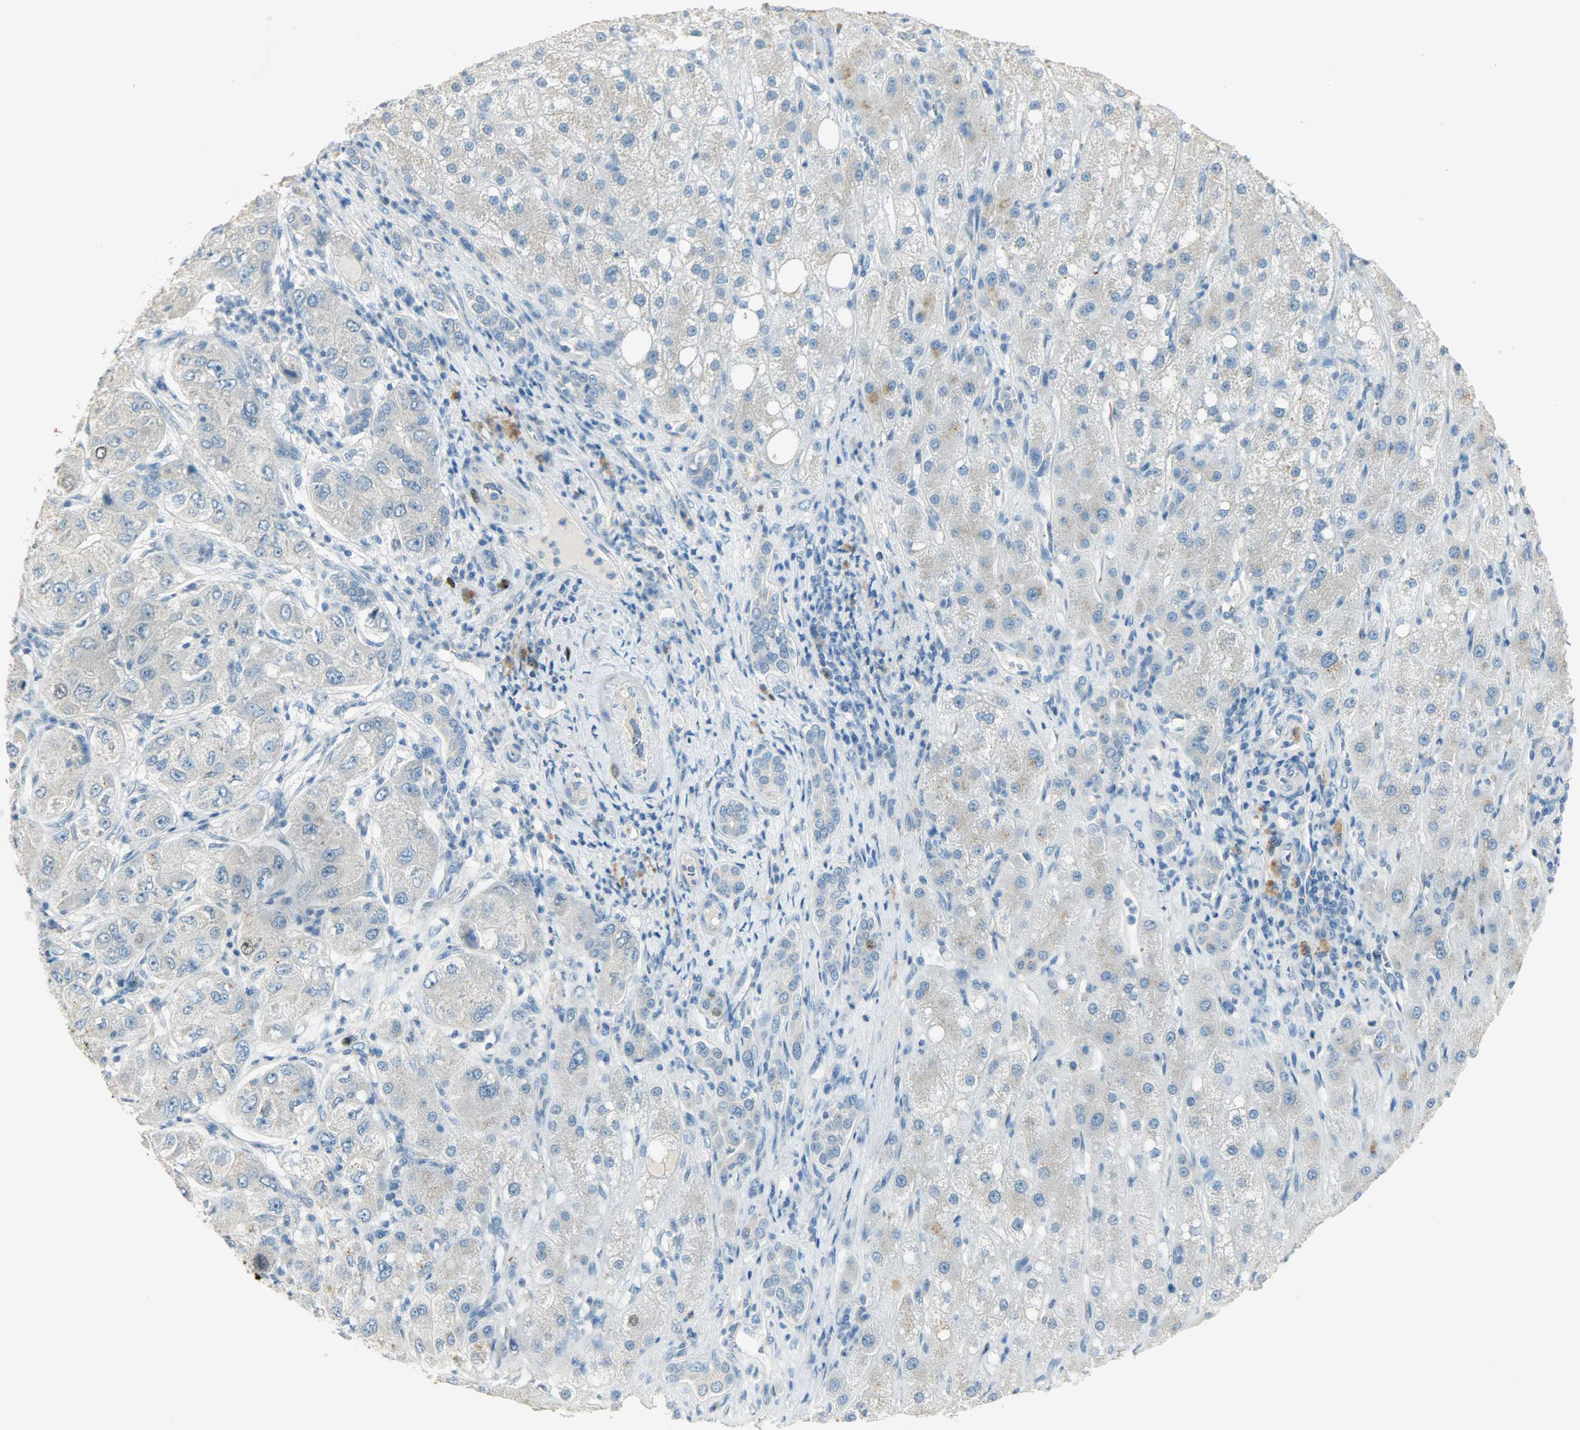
{"staining": {"intensity": "moderate", "quantity": "<25%", "location": "cytoplasmic/membranous,nuclear"}, "tissue": "liver cancer", "cell_type": "Tumor cells", "image_type": "cancer", "snomed": [{"axis": "morphology", "description": "Carcinoma, Hepatocellular, NOS"}, {"axis": "topography", "description": "Liver"}], "caption": "Human hepatocellular carcinoma (liver) stained for a protein (brown) reveals moderate cytoplasmic/membranous and nuclear positive expression in about <25% of tumor cells.", "gene": "TPX2", "patient": {"sex": "male", "age": 80}}